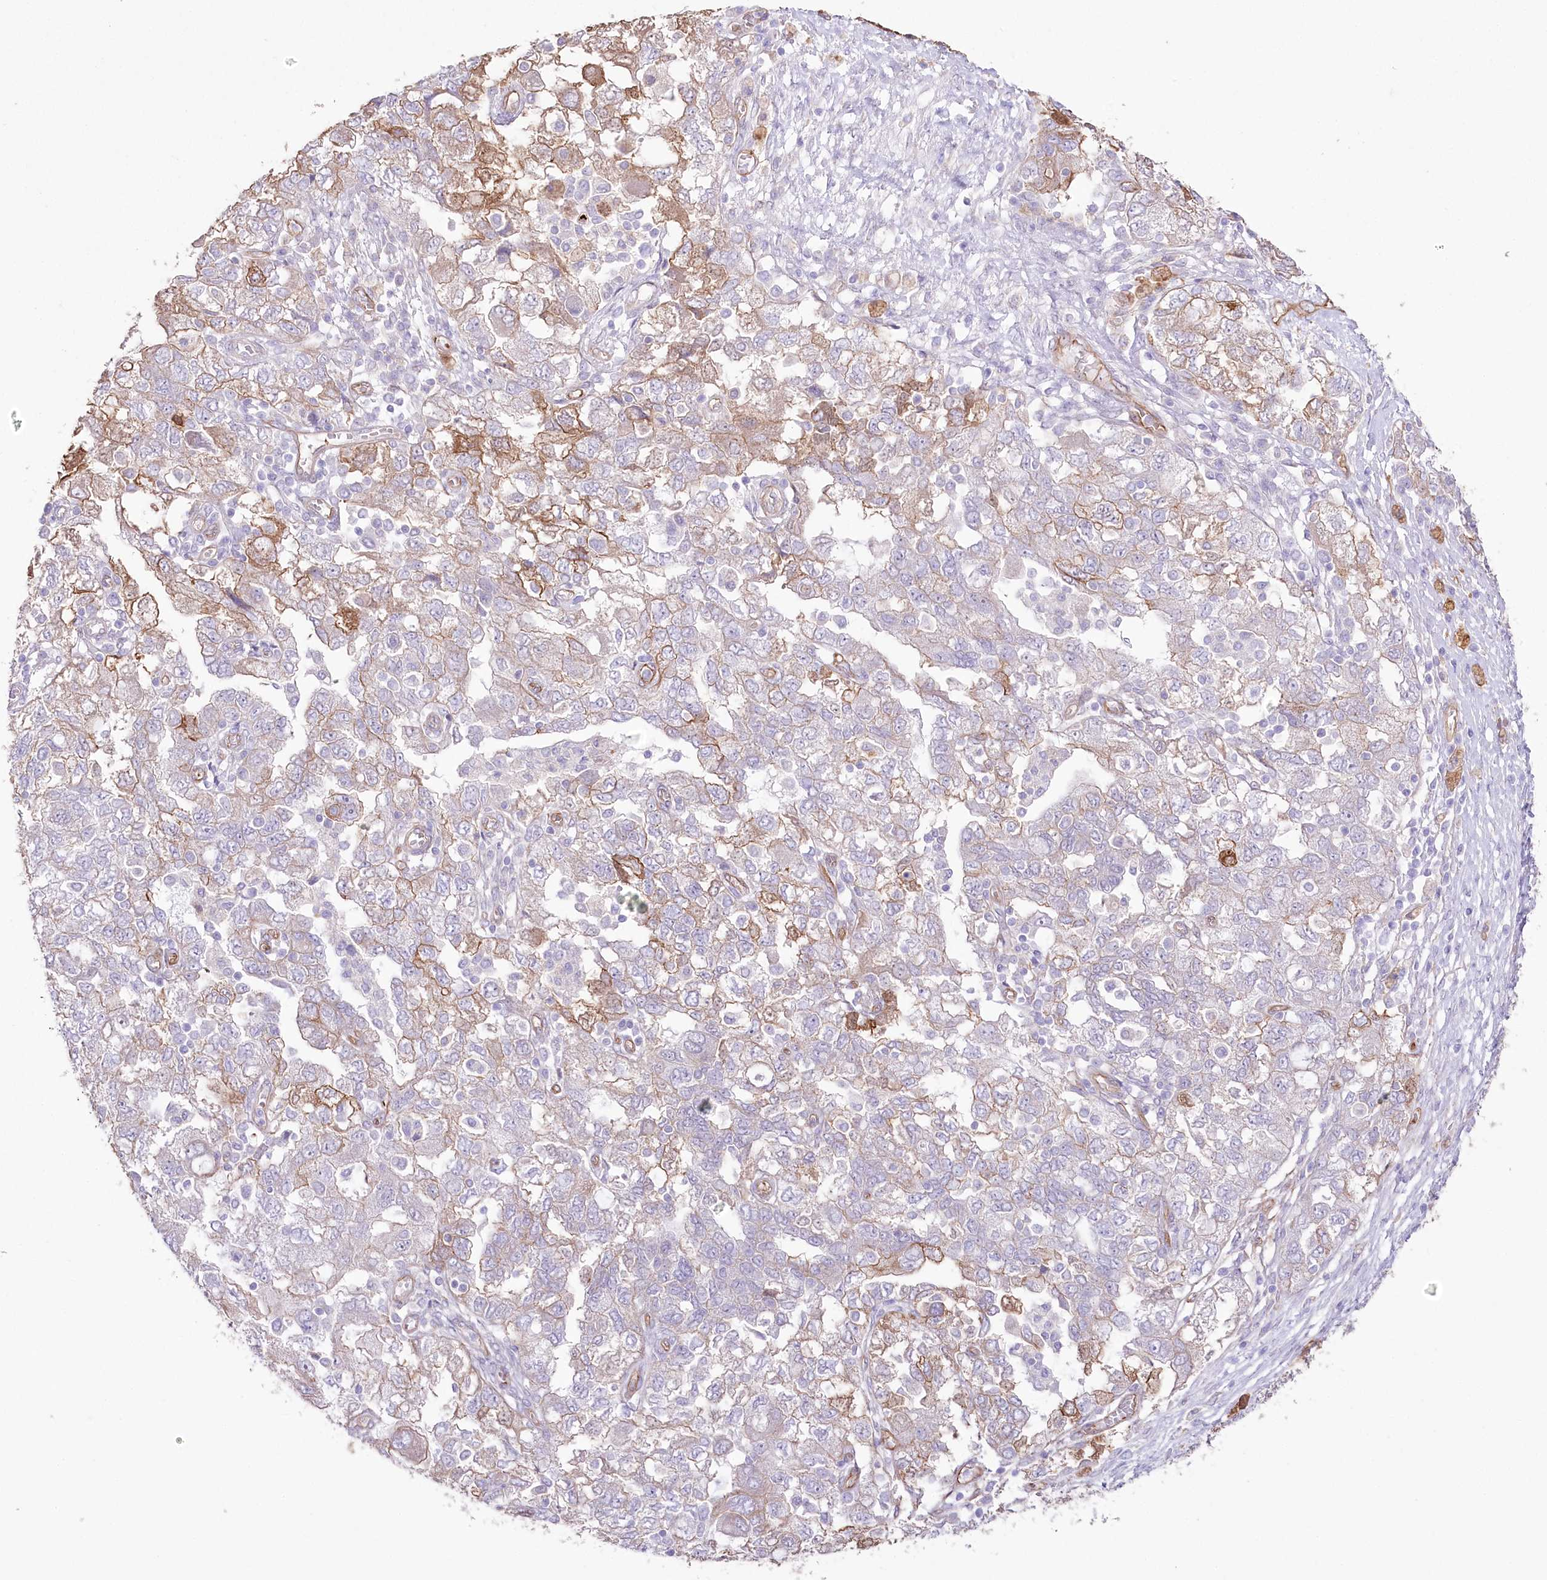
{"staining": {"intensity": "moderate", "quantity": "25%-75%", "location": "cytoplasmic/membranous"}, "tissue": "ovarian cancer", "cell_type": "Tumor cells", "image_type": "cancer", "snomed": [{"axis": "morphology", "description": "Carcinoma, NOS"}, {"axis": "morphology", "description": "Cystadenocarcinoma, serous, NOS"}, {"axis": "topography", "description": "Ovary"}], "caption": "Immunohistochemistry (IHC) image of ovarian cancer stained for a protein (brown), which reveals medium levels of moderate cytoplasmic/membranous staining in about 25%-75% of tumor cells.", "gene": "SLC39A10", "patient": {"sex": "female", "age": 69}}